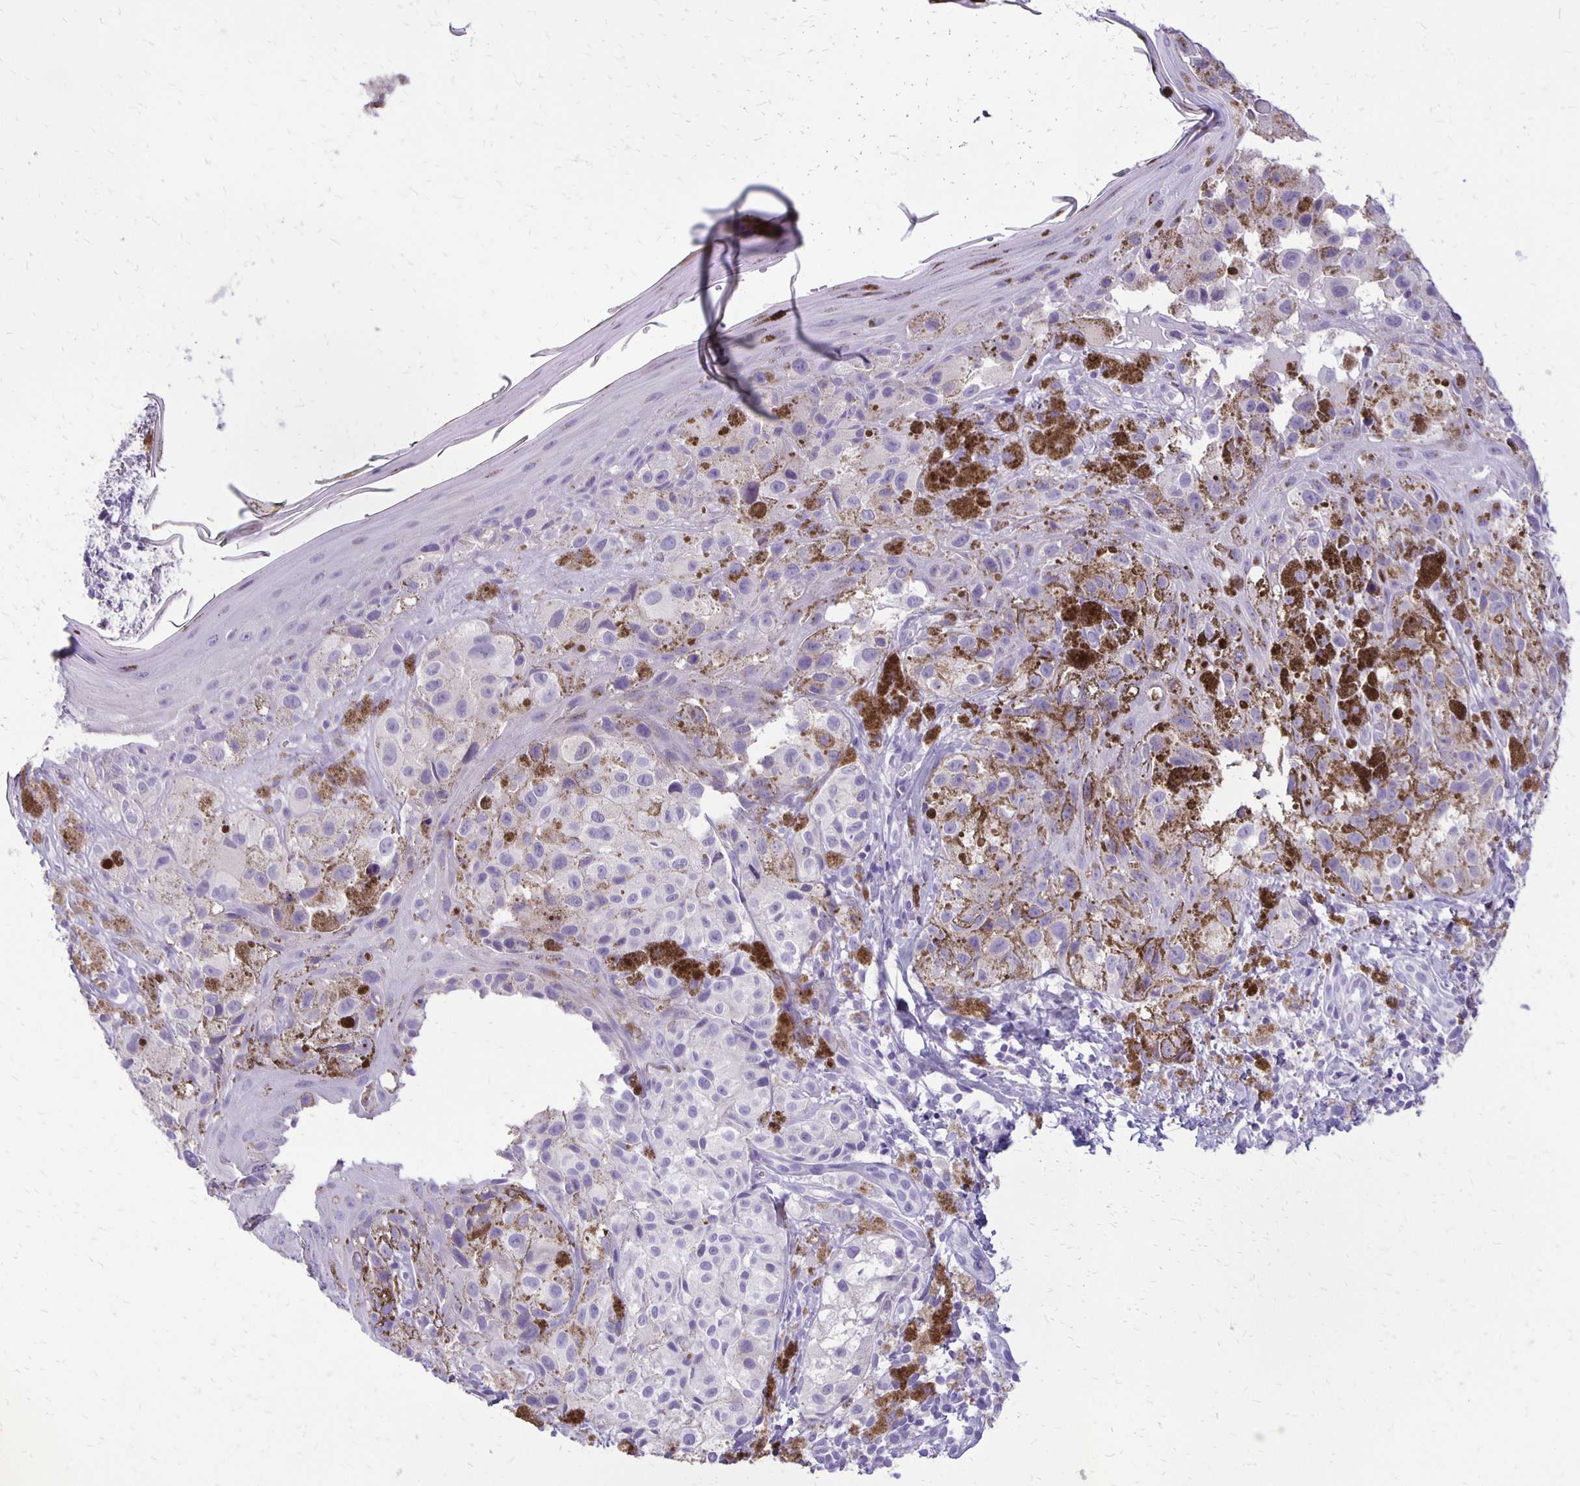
{"staining": {"intensity": "negative", "quantity": "none", "location": "none"}, "tissue": "melanoma", "cell_type": "Tumor cells", "image_type": "cancer", "snomed": [{"axis": "morphology", "description": "Malignant melanoma, NOS"}, {"axis": "topography", "description": "Skin"}], "caption": "DAB immunohistochemical staining of human melanoma displays no significant positivity in tumor cells. Brightfield microscopy of immunohistochemistry (IHC) stained with DAB (brown) and hematoxylin (blue), captured at high magnification.", "gene": "ANKRD45", "patient": {"sex": "male", "age": 61}}